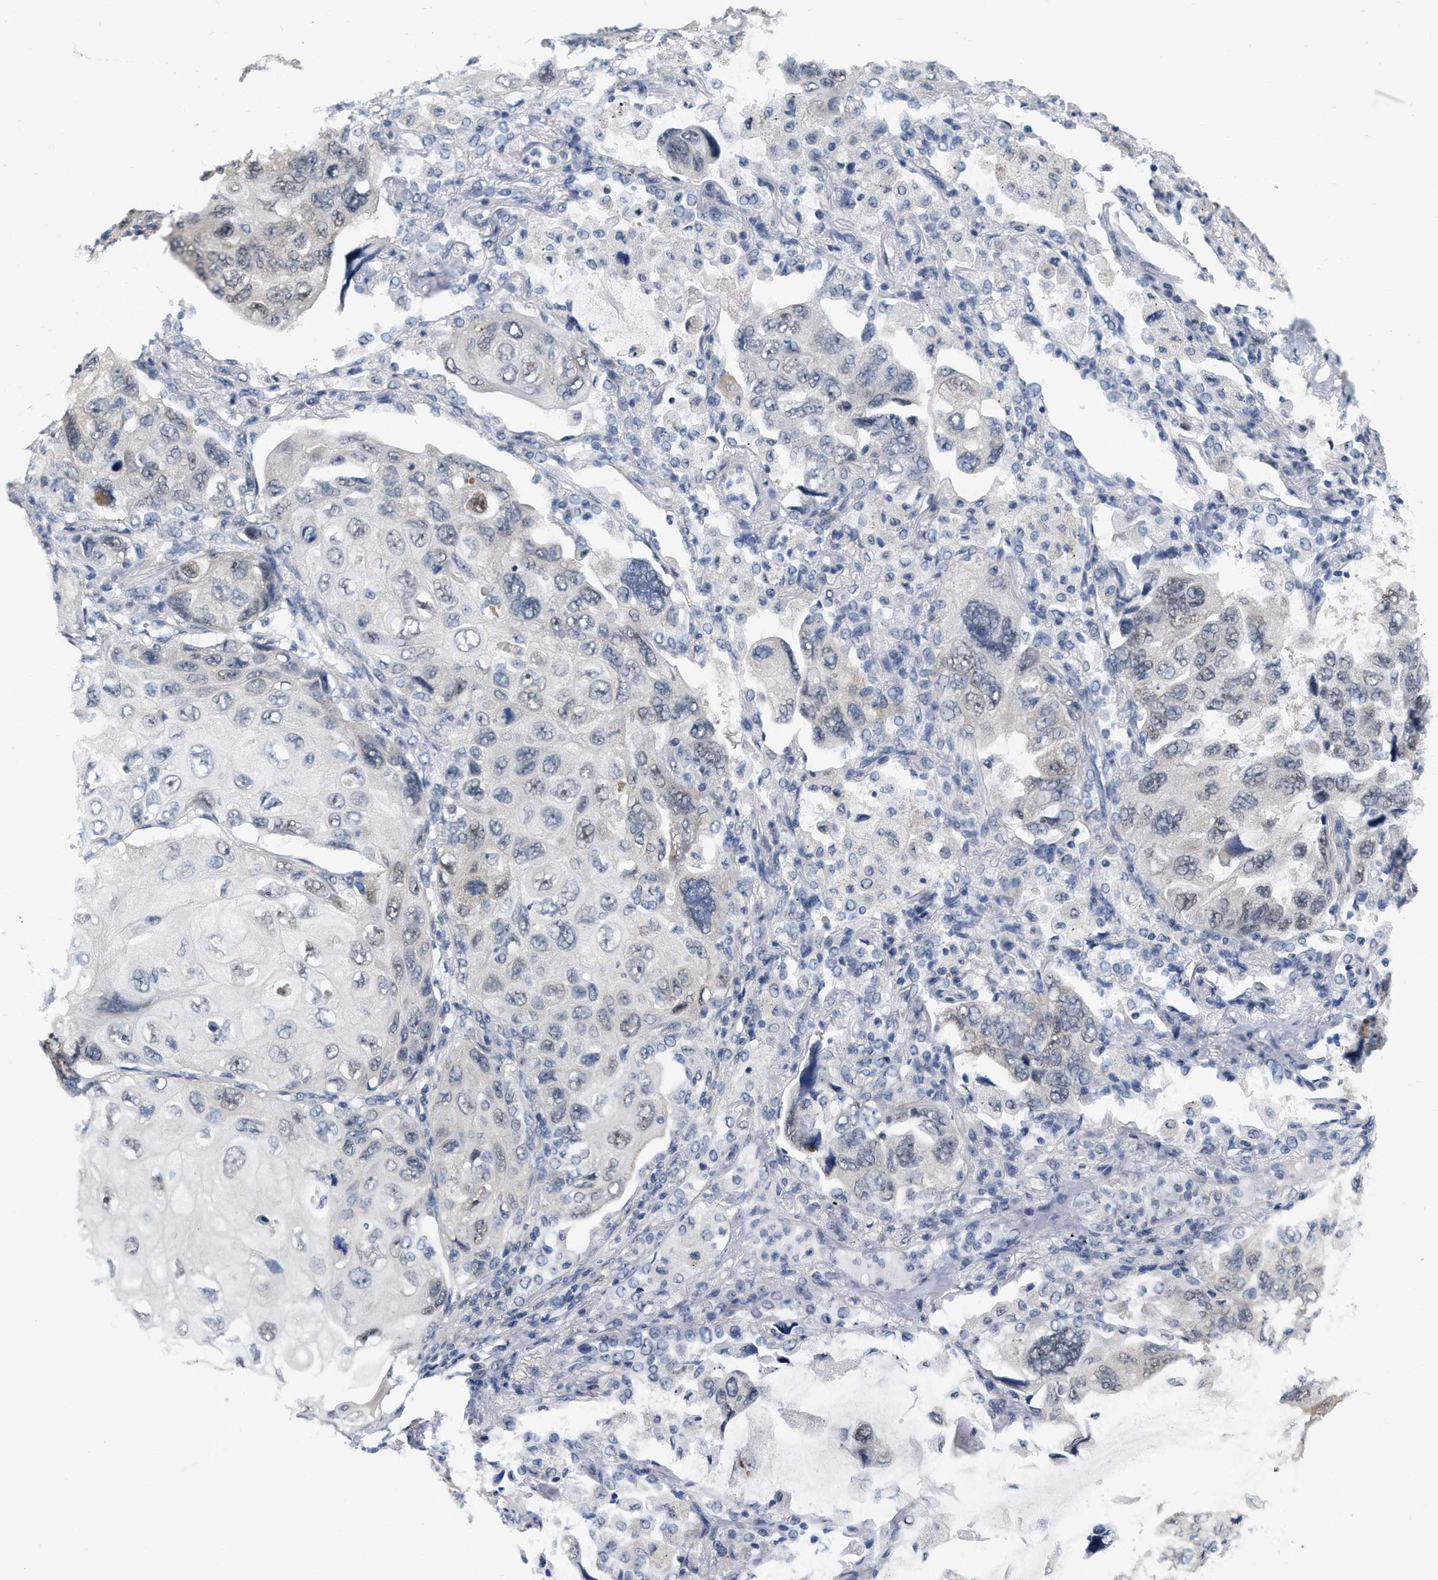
{"staining": {"intensity": "negative", "quantity": "none", "location": "none"}, "tissue": "lung cancer", "cell_type": "Tumor cells", "image_type": "cancer", "snomed": [{"axis": "morphology", "description": "Squamous cell carcinoma, NOS"}, {"axis": "topography", "description": "Lung"}], "caption": "Histopathology image shows no protein positivity in tumor cells of squamous cell carcinoma (lung) tissue. (DAB immunohistochemistry visualized using brightfield microscopy, high magnification).", "gene": "RUVBL1", "patient": {"sex": "female", "age": 73}}